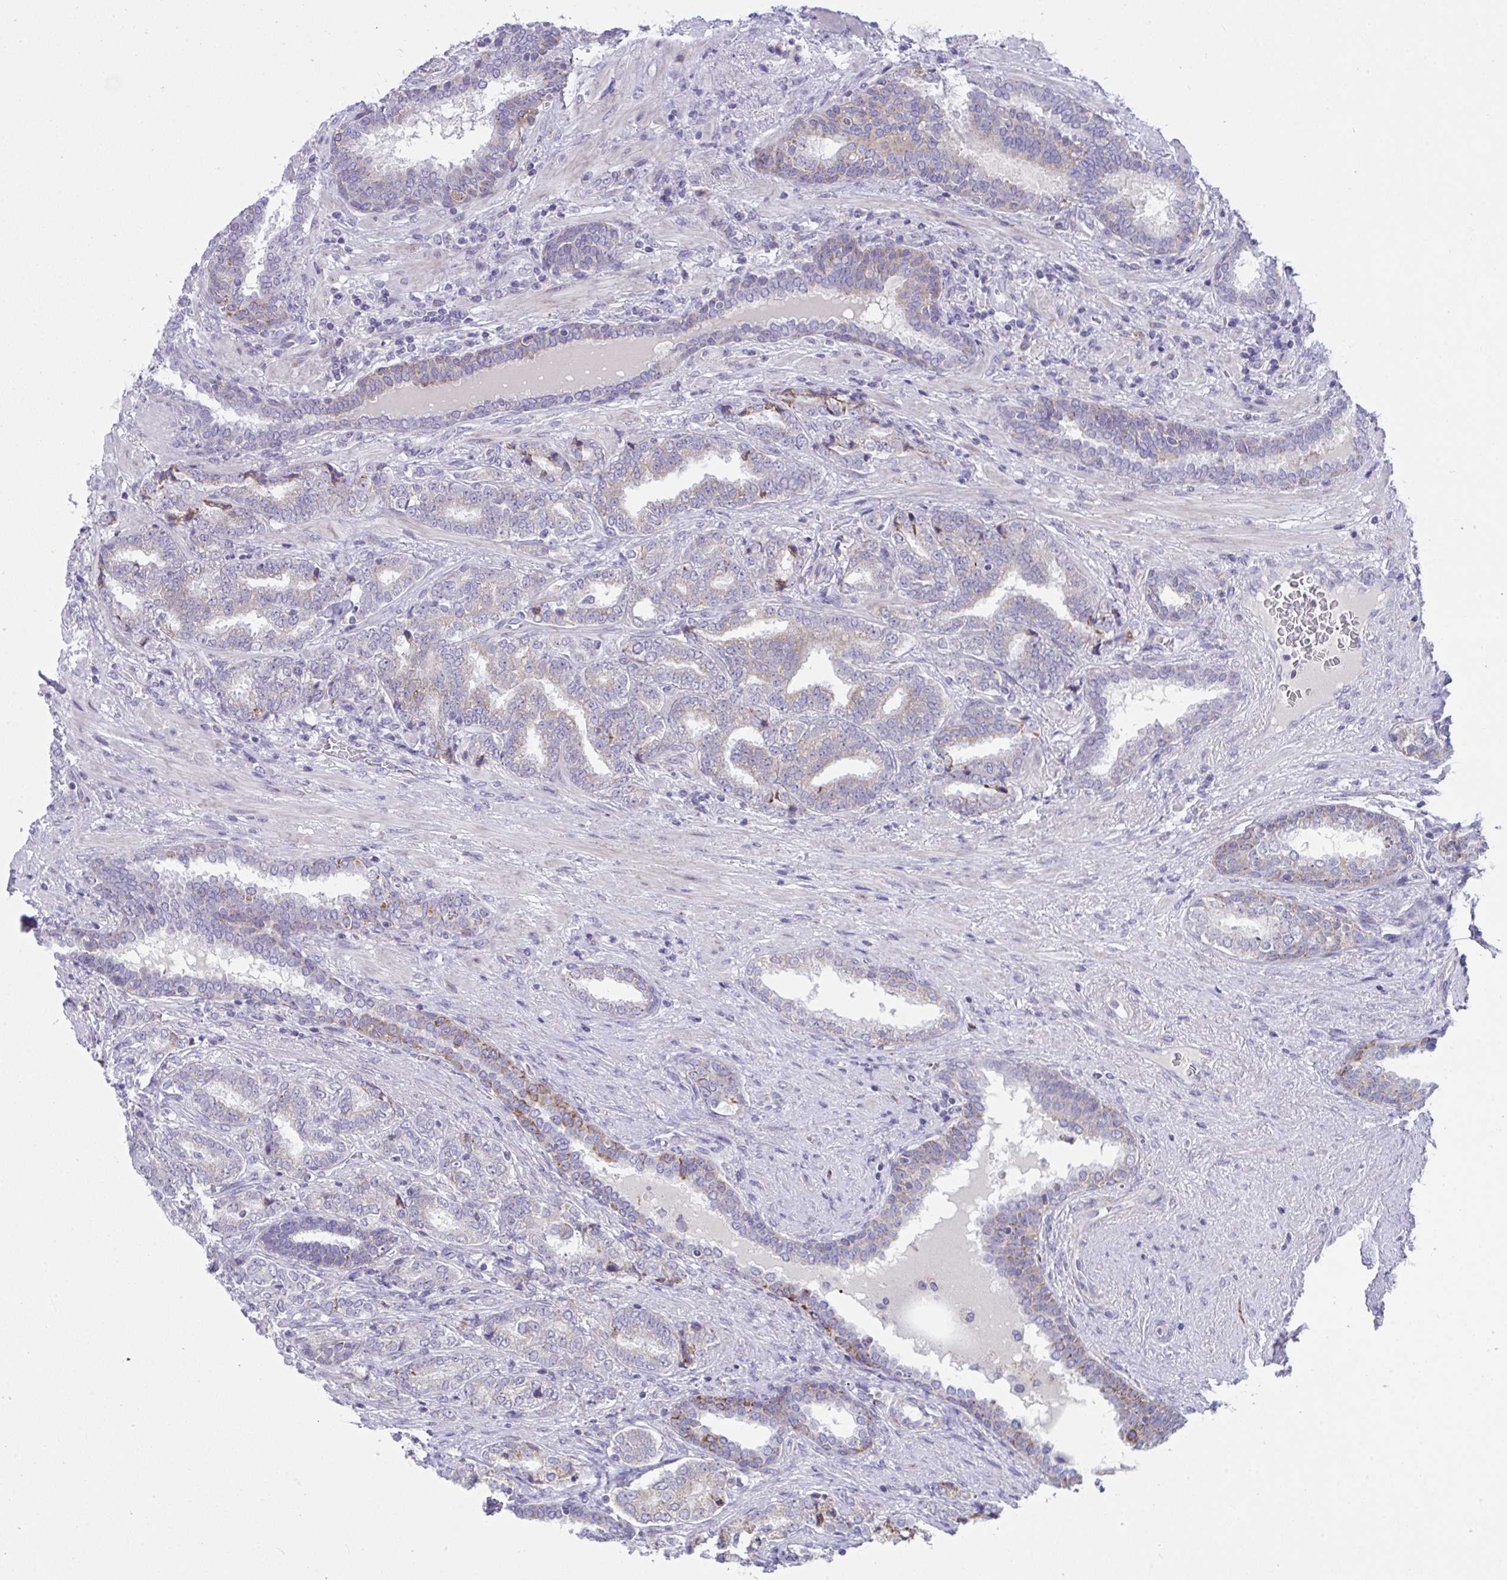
{"staining": {"intensity": "weak", "quantity": "<25%", "location": "cytoplasmic/membranous"}, "tissue": "prostate cancer", "cell_type": "Tumor cells", "image_type": "cancer", "snomed": [{"axis": "morphology", "description": "Adenocarcinoma, High grade"}, {"axis": "topography", "description": "Prostate"}], "caption": "DAB (3,3'-diaminobenzidine) immunohistochemical staining of human prostate cancer displays no significant staining in tumor cells.", "gene": "DTX3", "patient": {"sex": "male", "age": 72}}